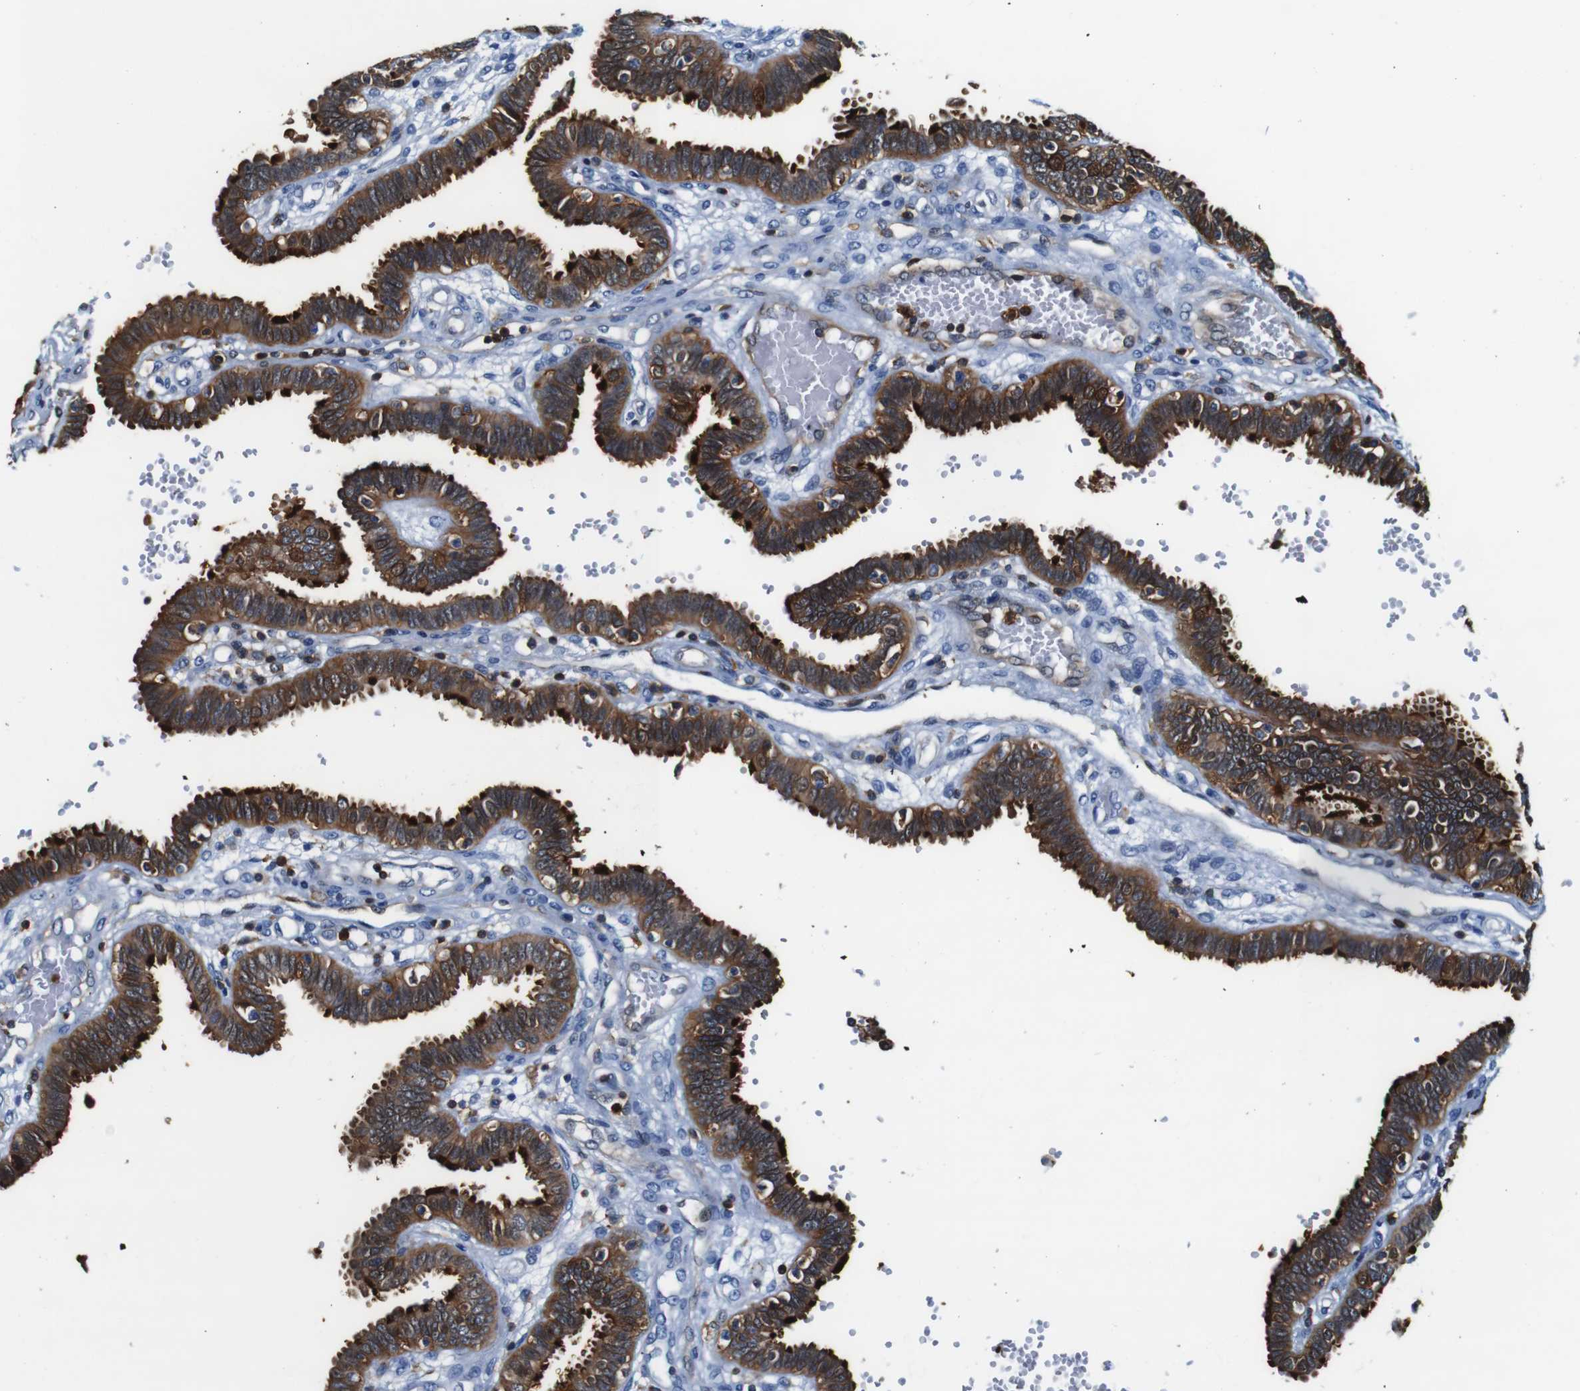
{"staining": {"intensity": "strong", "quantity": ">75%", "location": "cytoplasmic/membranous,nuclear"}, "tissue": "fallopian tube", "cell_type": "Glandular cells", "image_type": "normal", "snomed": [{"axis": "morphology", "description": "Normal tissue, NOS"}, {"axis": "topography", "description": "Fallopian tube"}], "caption": "IHC (DAB (3,3'-diaminobenzidine)) staining of unremarkable human fallopian tube shows strong cytoplasmic/membranous,nuclear protein staining in about >75% of glandular cells. (Stains: DAB in brown, nuclei in blue, Microscopy: brightfield microscopy at high magnification).", "gene": "ANXA1", "patient": {"sex": "female", "age": 32}}